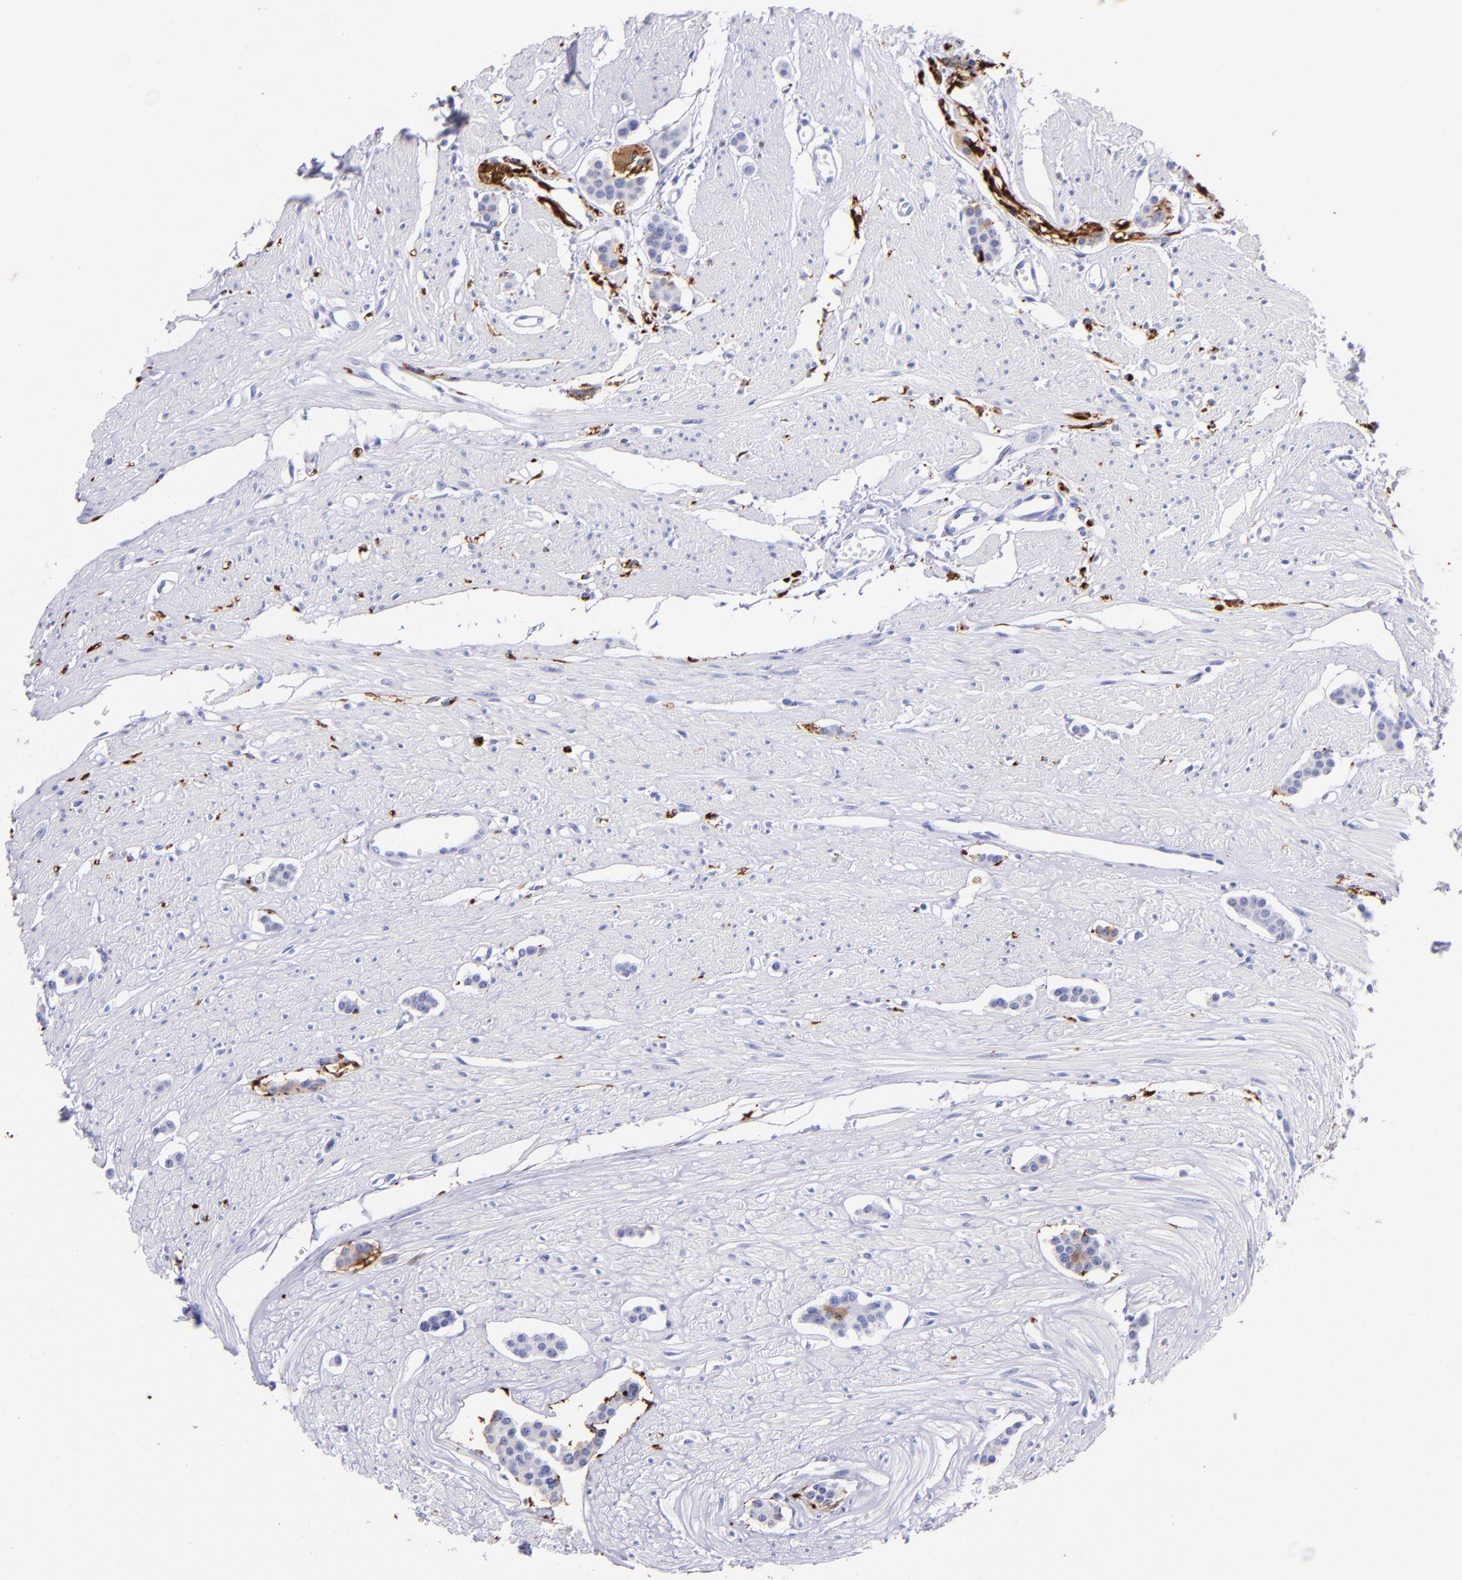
{"staining": {"intensity": "negative", "quantity": "none", "location": "none"}, "tissue": "carcinoid", "cell_type": "Tumor cells", "image_type": "cancer", "snomed": [{"axis": "morphology", "description": "Carcinoid, malignant, NOS"}, {"axis": "topography", "description": "Small intestine"}], "caption": "Immunohistochemistry photomicrograph of neoplastic tissue: carcinoid stained with DAB (3,3'-diaminobenzidine) reveals no significant protein positivity in tumor cells.", "gene": "UCHL1", "patient": {"sex": "male", "age": 60}}